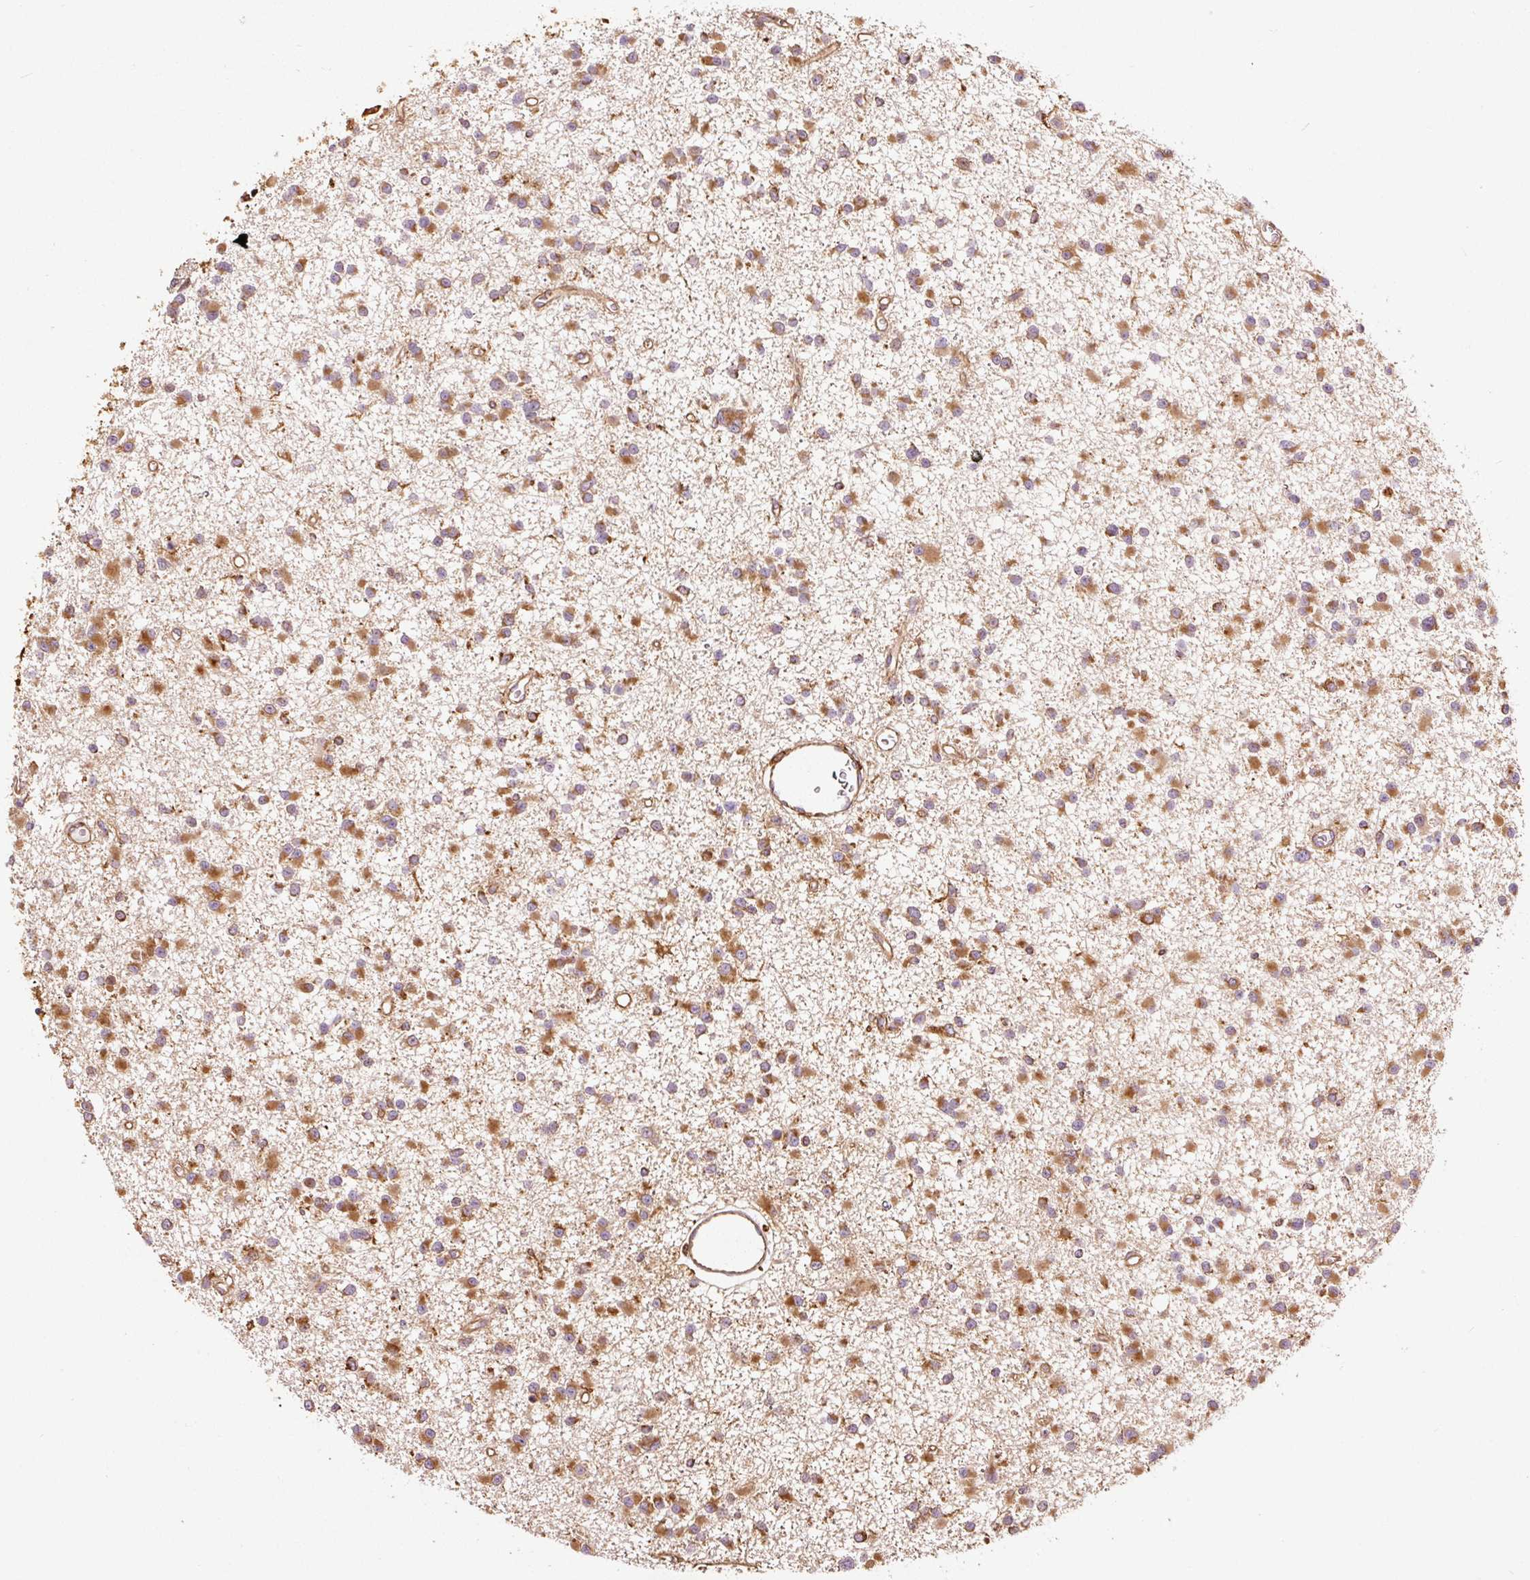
{"staining": {"intensity": "strong", "quantity": ">75%", "location": "cytoplasmic/membranous"}, "tissue": "glioma", "cell_type": "Tumor cells", "image_type": "cancer", "snomed": [{"axis": "morphology", "description": "Glioma, malignant, Low grade"}, {"axis": "topography", "description": "Brain"}], "caption": "IHC of malignant glioma (low-grade) exhibits high levels of strong cytoplasmic/membranous staining in about >75% of tumor cells. Nuclei are stained in blue.", "gene": "KLC1", "patient": {"sex": "female", "age": 22}}